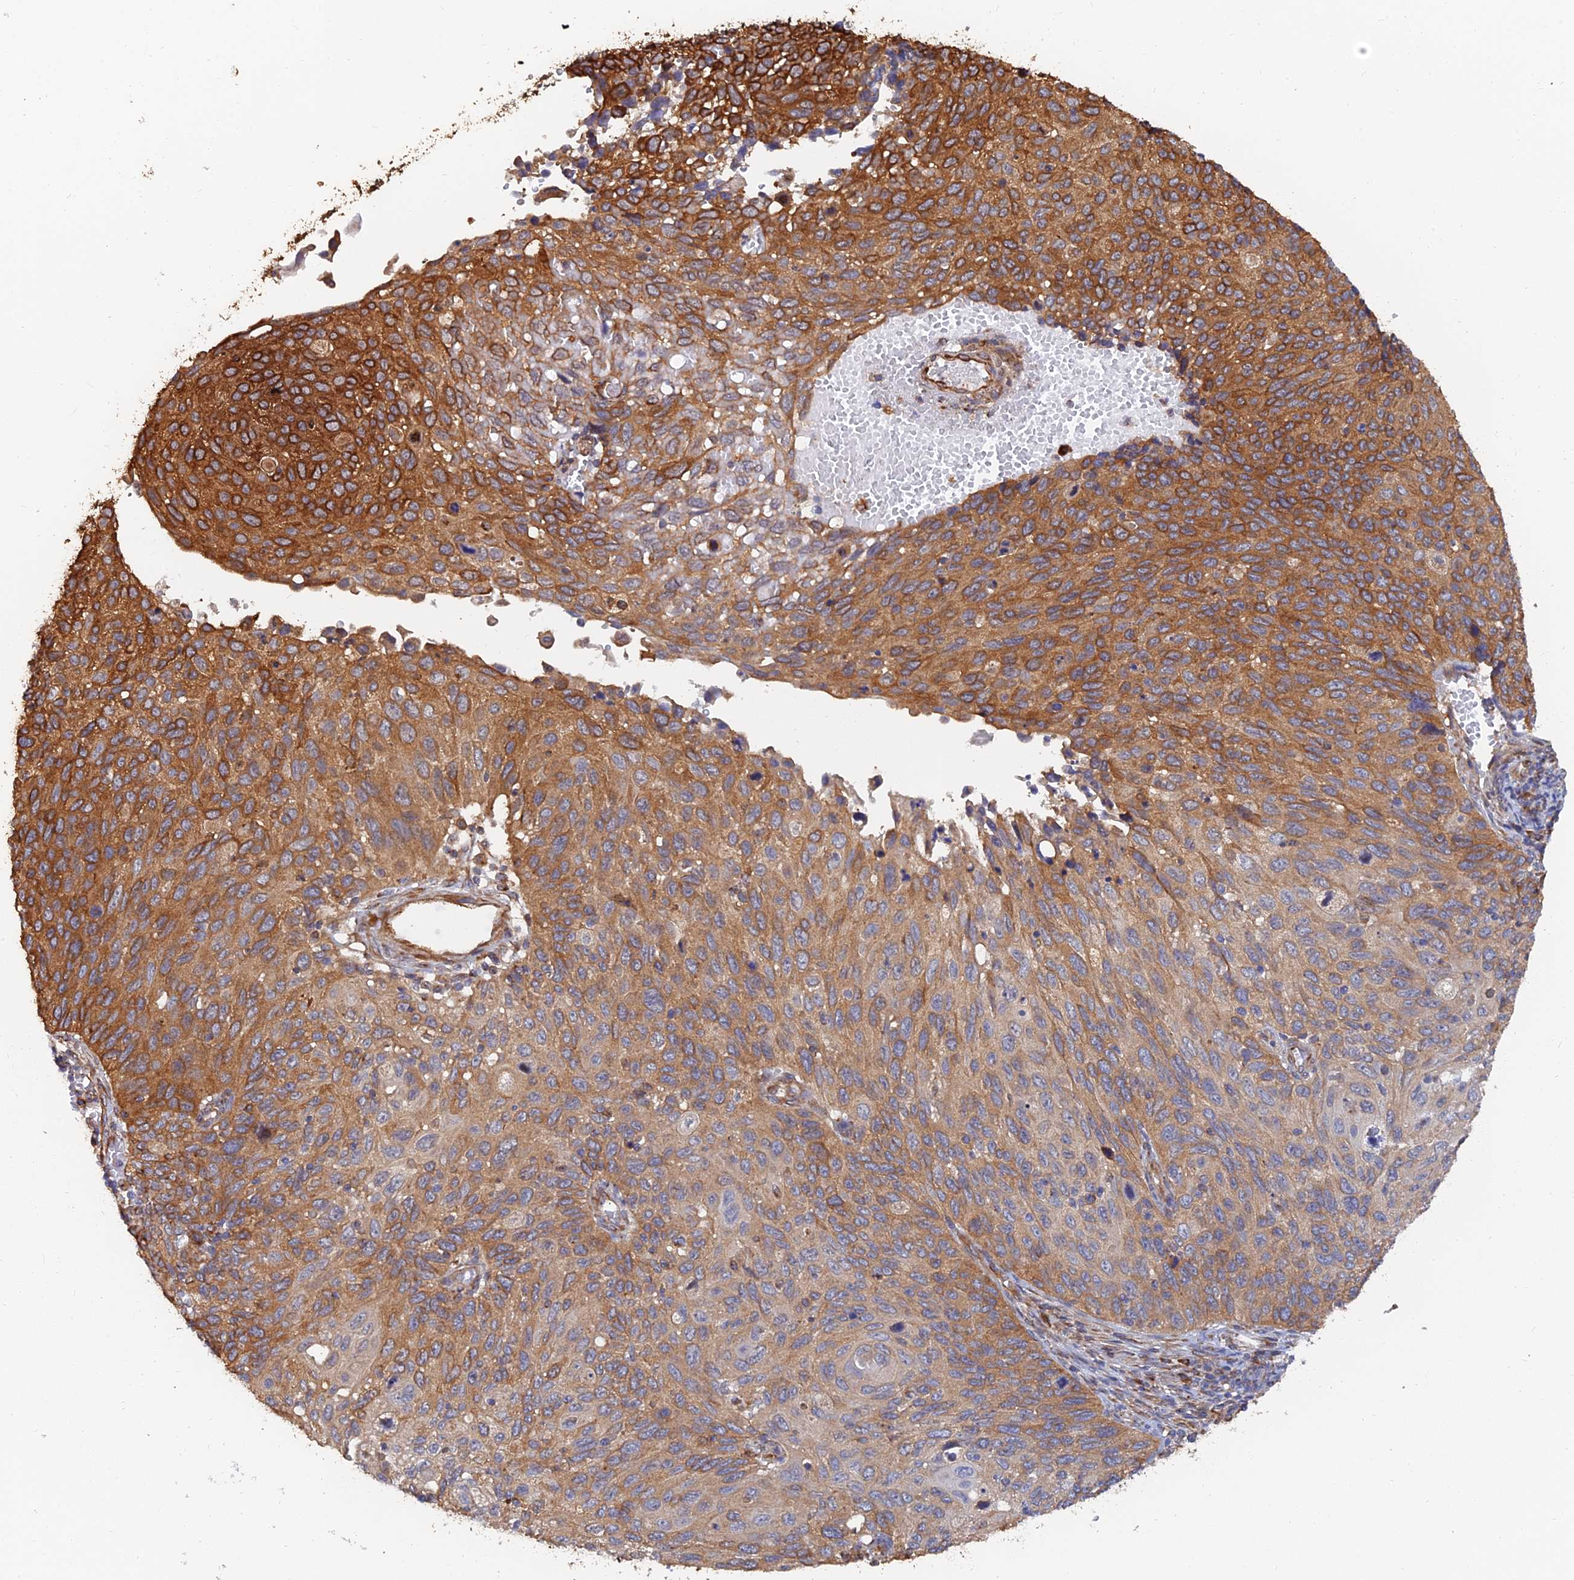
{"staining": {"intensity": "moderate", "quantity": "25%-75%", "location": "cytoplasmic/membranous"}, "tissue": "cervical cancer", "cell_type": "Tumor cells", "image_type": "cancer", "snomed": [{"axis": "morphology", "description": "Squamous cell carcinoma, NOS"}, {"axis": "topography", "description": "Cervix"}], "caption": "A brown stain shows moderate cytoplasmic/membranous expression of a protein in human cervical squamous cell carcinoma tumor cells. (DAB (3,3'-diaminobenzidine) IHC with brightfield microscopy, high magnification).", "gene": "WBP11", "patient": {"sex": "female", "age": 70}}